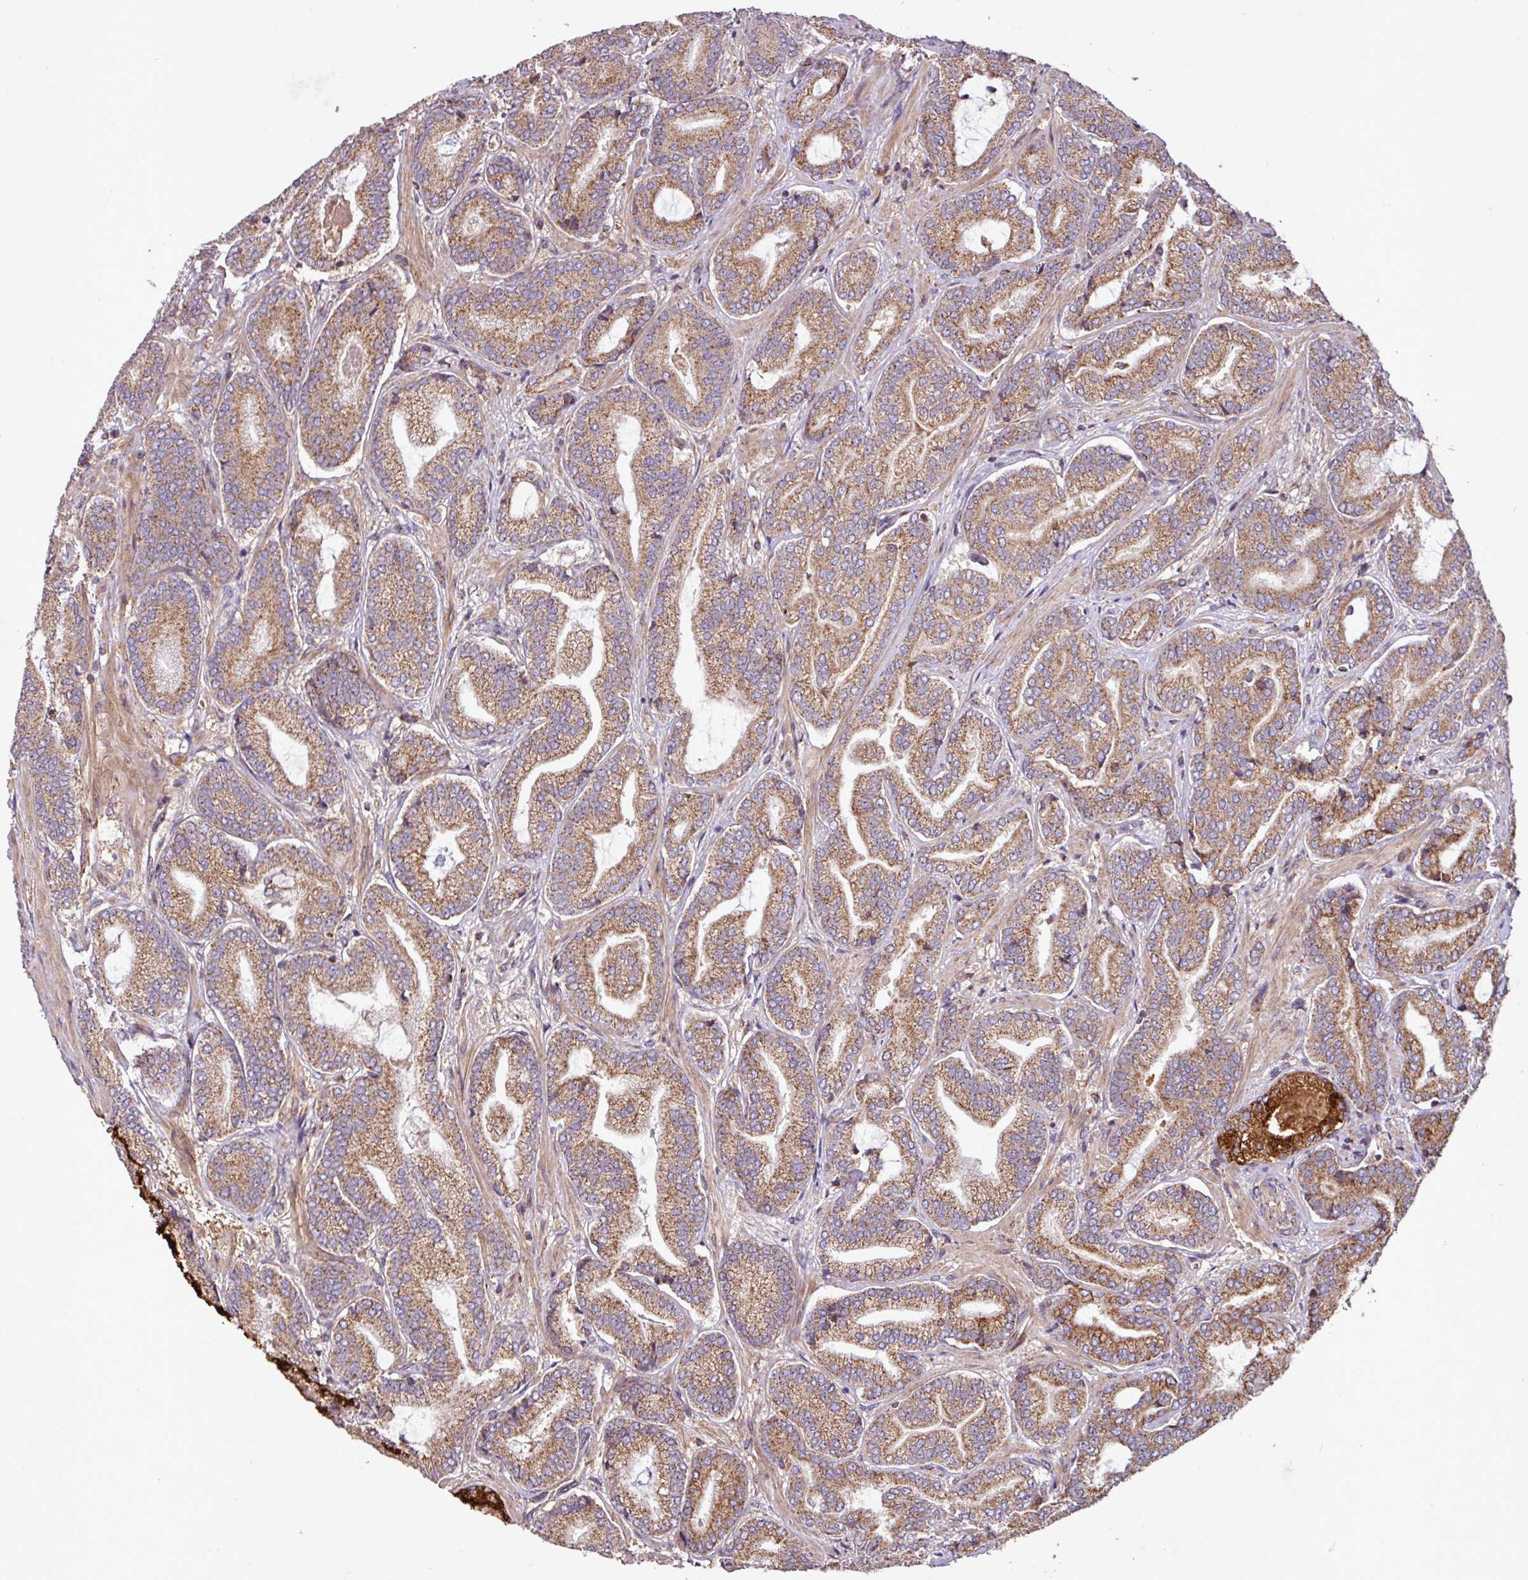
{"staining": {"intensity": "moderate", "quantity": ">75%", "location": "cytoplasmic/membranous"}, "tissue": "prostate cancer", "cell_type": "Tumor cells", "image_type": "cancer", "snomed": [{"axis": "morphology", "description": "Adenocarcinoma, Low grade"}, {"axis": "topography", "description": "Prostate and seminal vesicle, NOS"}], "caption": "A brown stain shows moderate cytoplasmic/membranous staining of a protein in human prostate cancer (adenocarcinoma (low-grade)) tumor cells. Nuclei are stained in blue.", "gene": "YPEL3", "patient": {"sex": "male", "age": 61}}